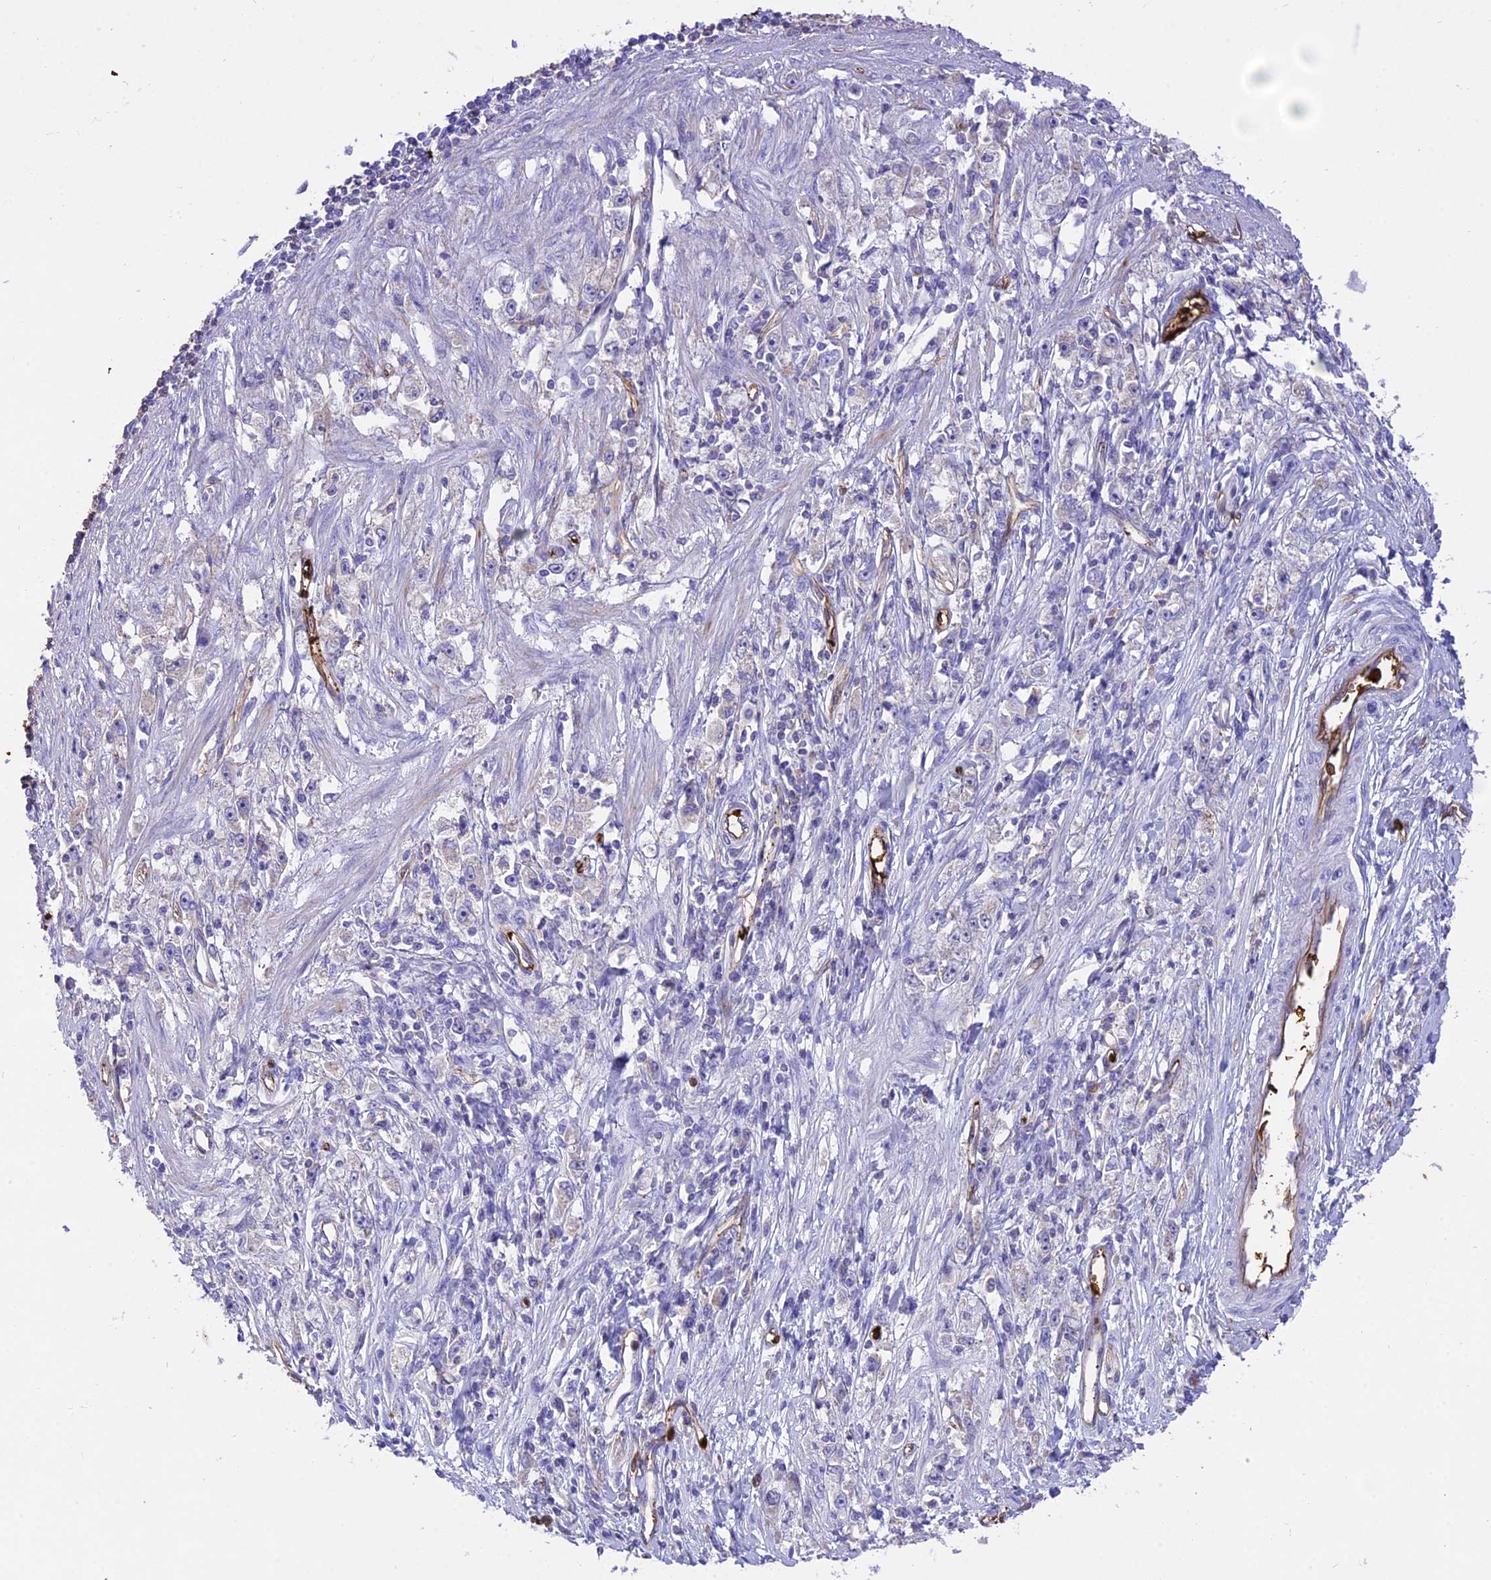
{"staining": {"intensity": "negative", "quantity": "none", "location": "none"}, "tissue": "stomach cancer", "cell_type": "Tumor cells", "image_type": "cancer", "snomed": [{"axis": "morphology", "description": "Adenocarcinoma, NOS"}, {"axis": "topography", "description": "Stomach"}], "caption": "IHC image of neoplastic tissue: stomach cancer stained with DAB (3,3'-diaminobenzidine) exhibits no significant protein staining in tumor cells.", "gene": "TTC4", "patient": {"sex": "female", "age": 59}}